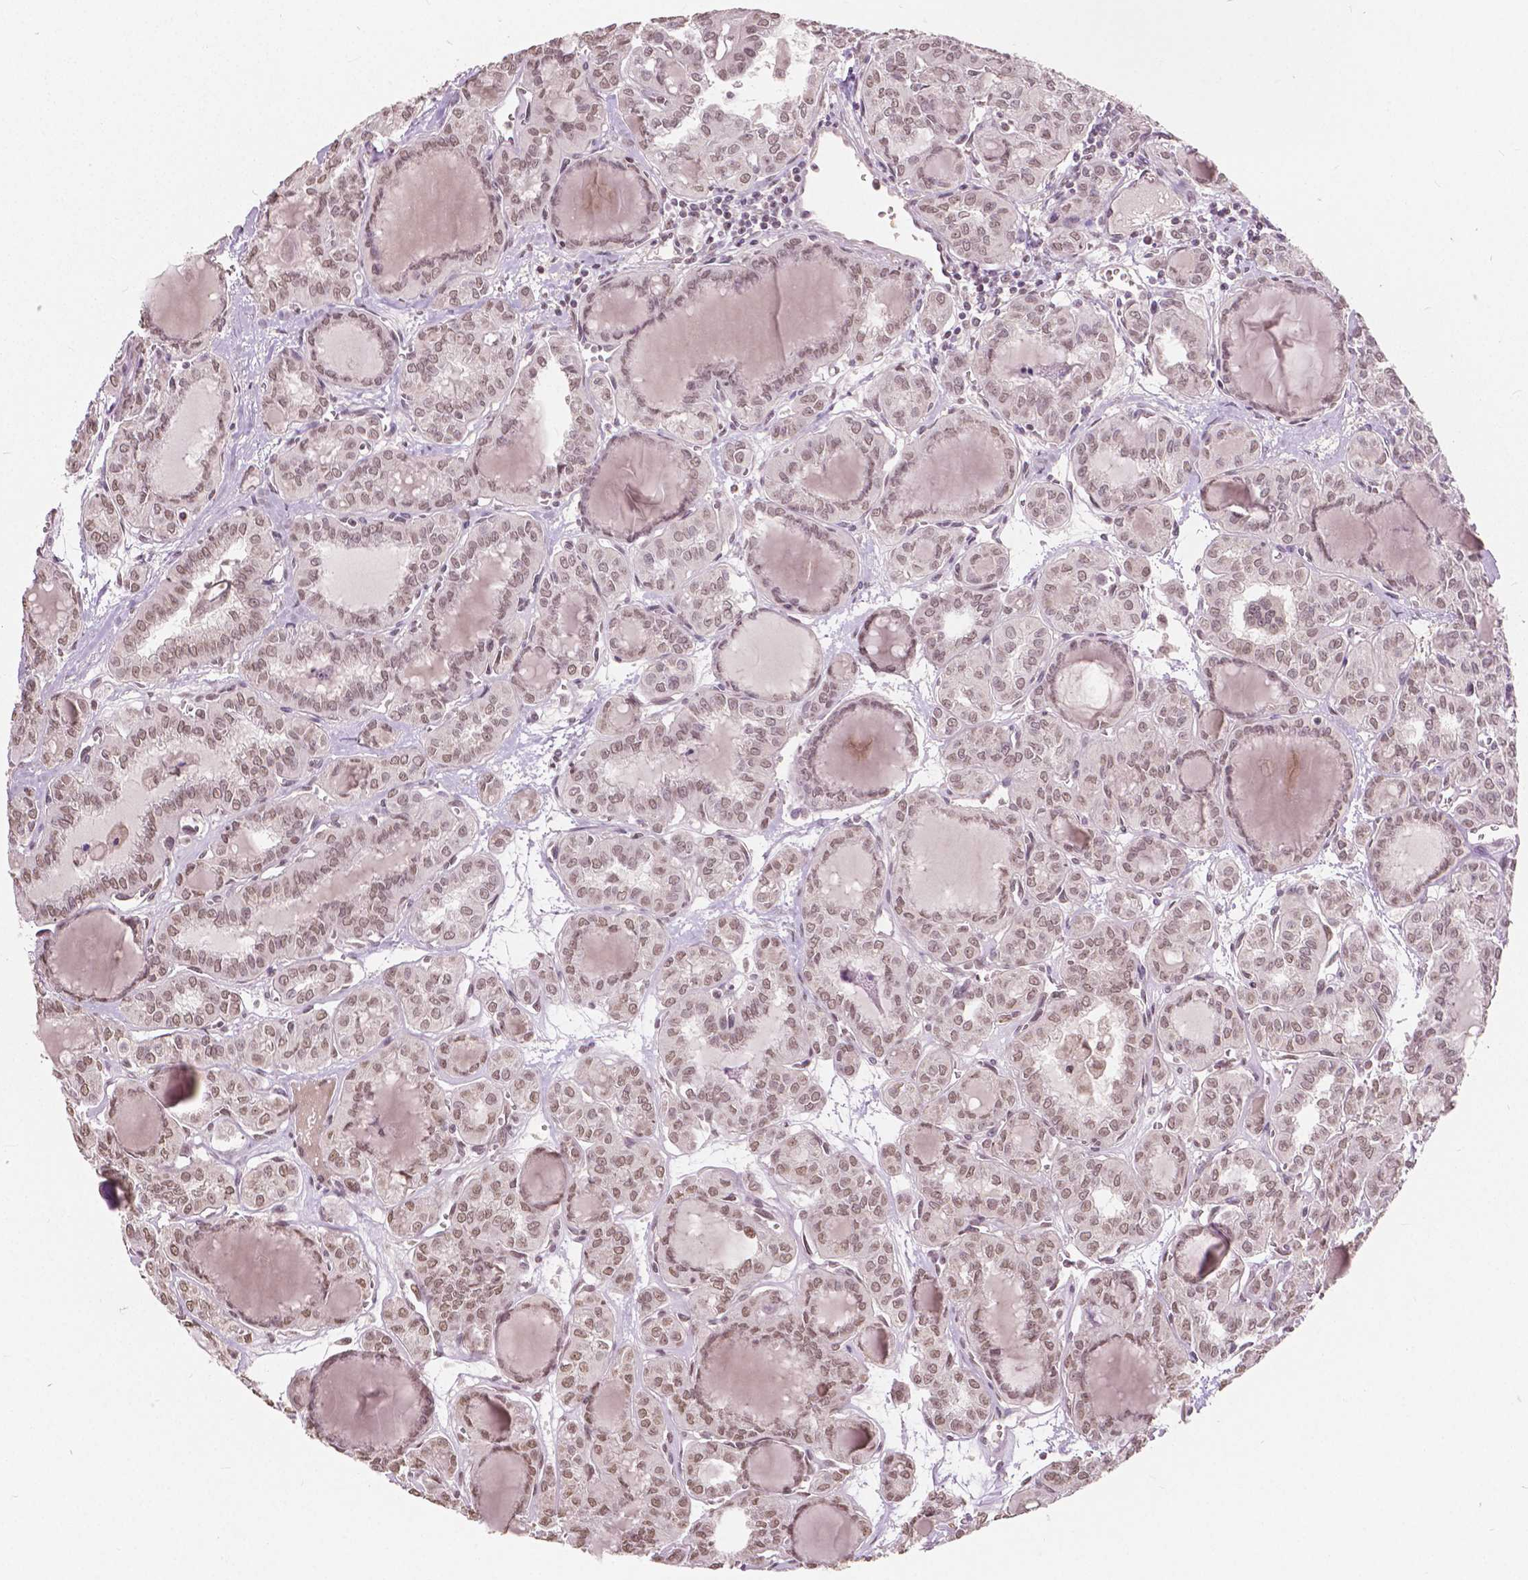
{"staining": {"intensity": "moderate", "quantity": ">75%", "location": "nuclear"}, "tissue": "thyroid cancer", "cell_type": "Tumor cells", "image_type": "cancer", "snomed": [{"axis": "morphology", "description": "Papillary adenocarcinoma, NOS"}, {"axis": "topography", "description": "Thyroid gland"}], "caption": "Thyroid cancer (papillary adenocarcinoma) stained with a protein marker displays moderate staining in tumor cells.", "gene": "HOXA10", "patient": {"sex": "female", "age": 41}}